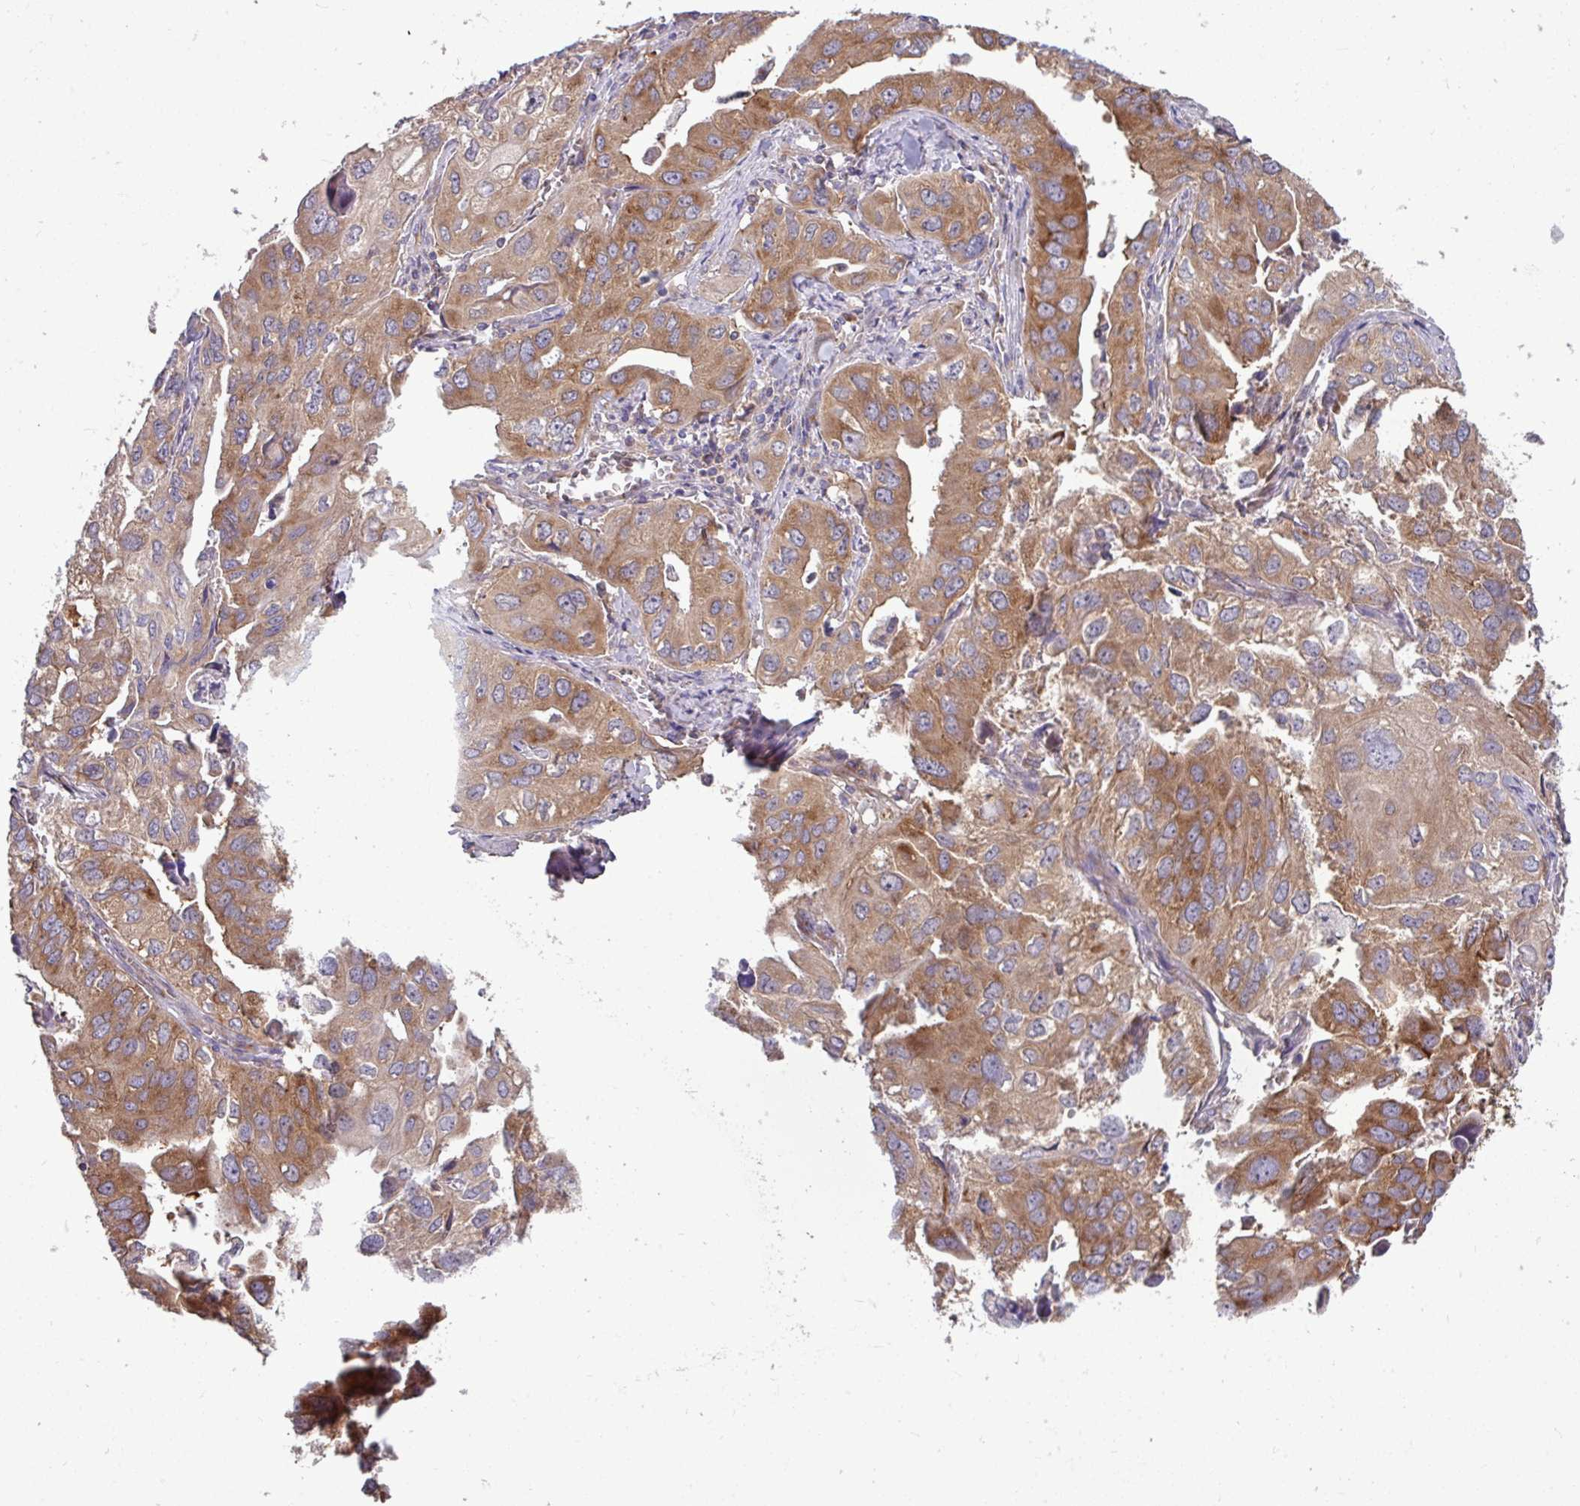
{"staining": {"intensity": "moderate", "quantity": ">75%", "location": "cytoplasmic/membranous"}, "tissue": "lung cancer", "cell_type": "Tumor cells", "image_type": "cancer", "snomed": [{"axis": "morphology", "description": "Adenocarcinoma, NOS"}, {"axis": "topography", "description": "Lung"}], "caption": "Lung adenocarcinoma stained for a protein (brown) shows moderate cytoplasmic/membranous positive expression in about >75% of tumor cells.", "gene": "LSM12", "patient": {"sex": "male", "age": 48}}